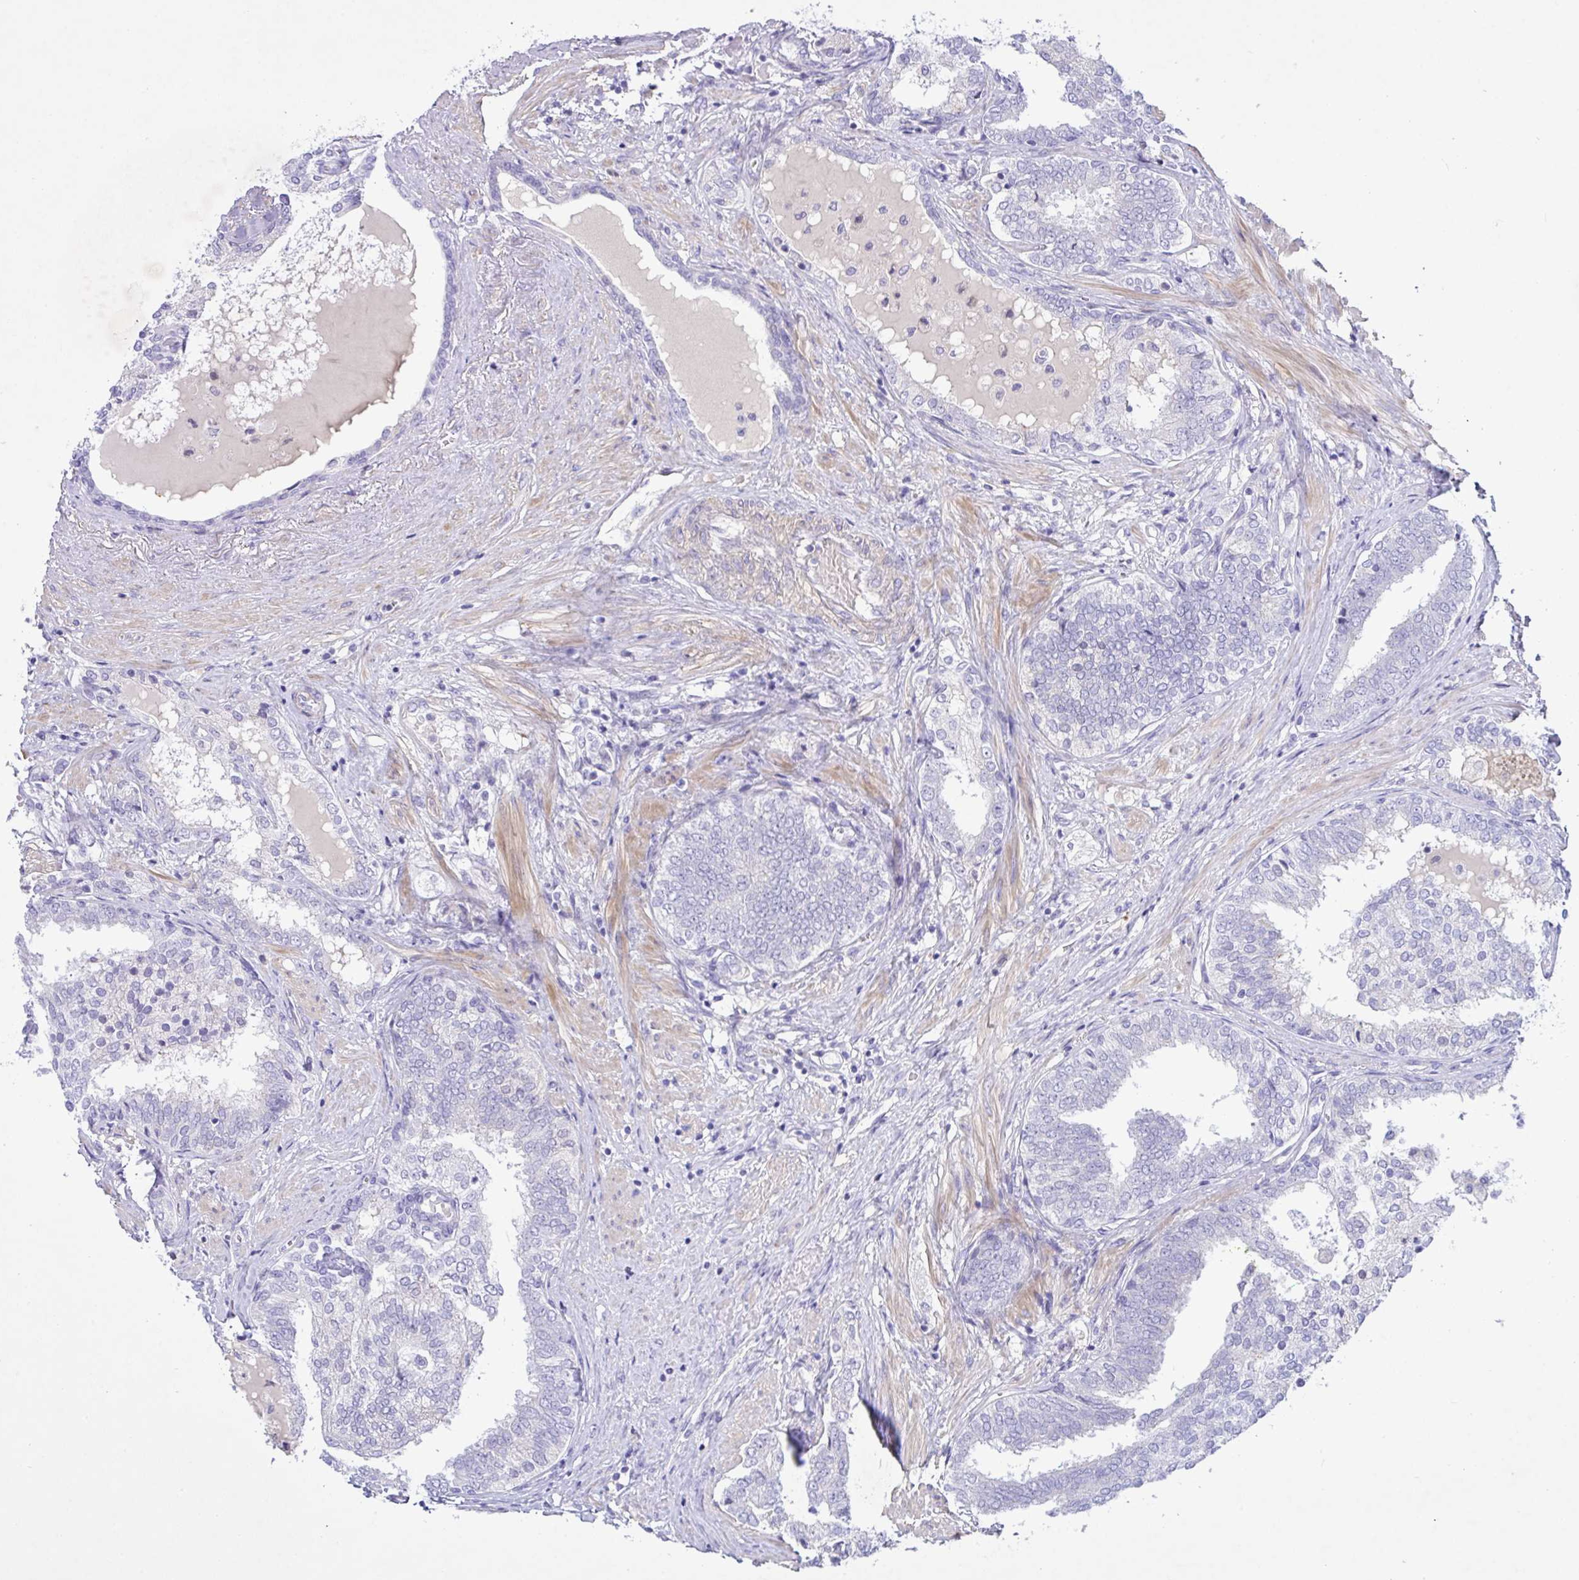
{"staining": {"intensity": "negative", "quantity": "none", "location": "none"}, "tissue": "prostate cancer", "cell_type": "Tumor cells", "image_type": "cancer", "snomed": [{"axis": "morphology", "description": "Adenocarcinoma, High grade"}, {"axis": "topography", "description": "Prostate"}], "caption": "Tumor cells are negative for protein expression in human prostate cancer.", "gene": "FAM86B1", "patient": {"sex": "male", "age": 72}}